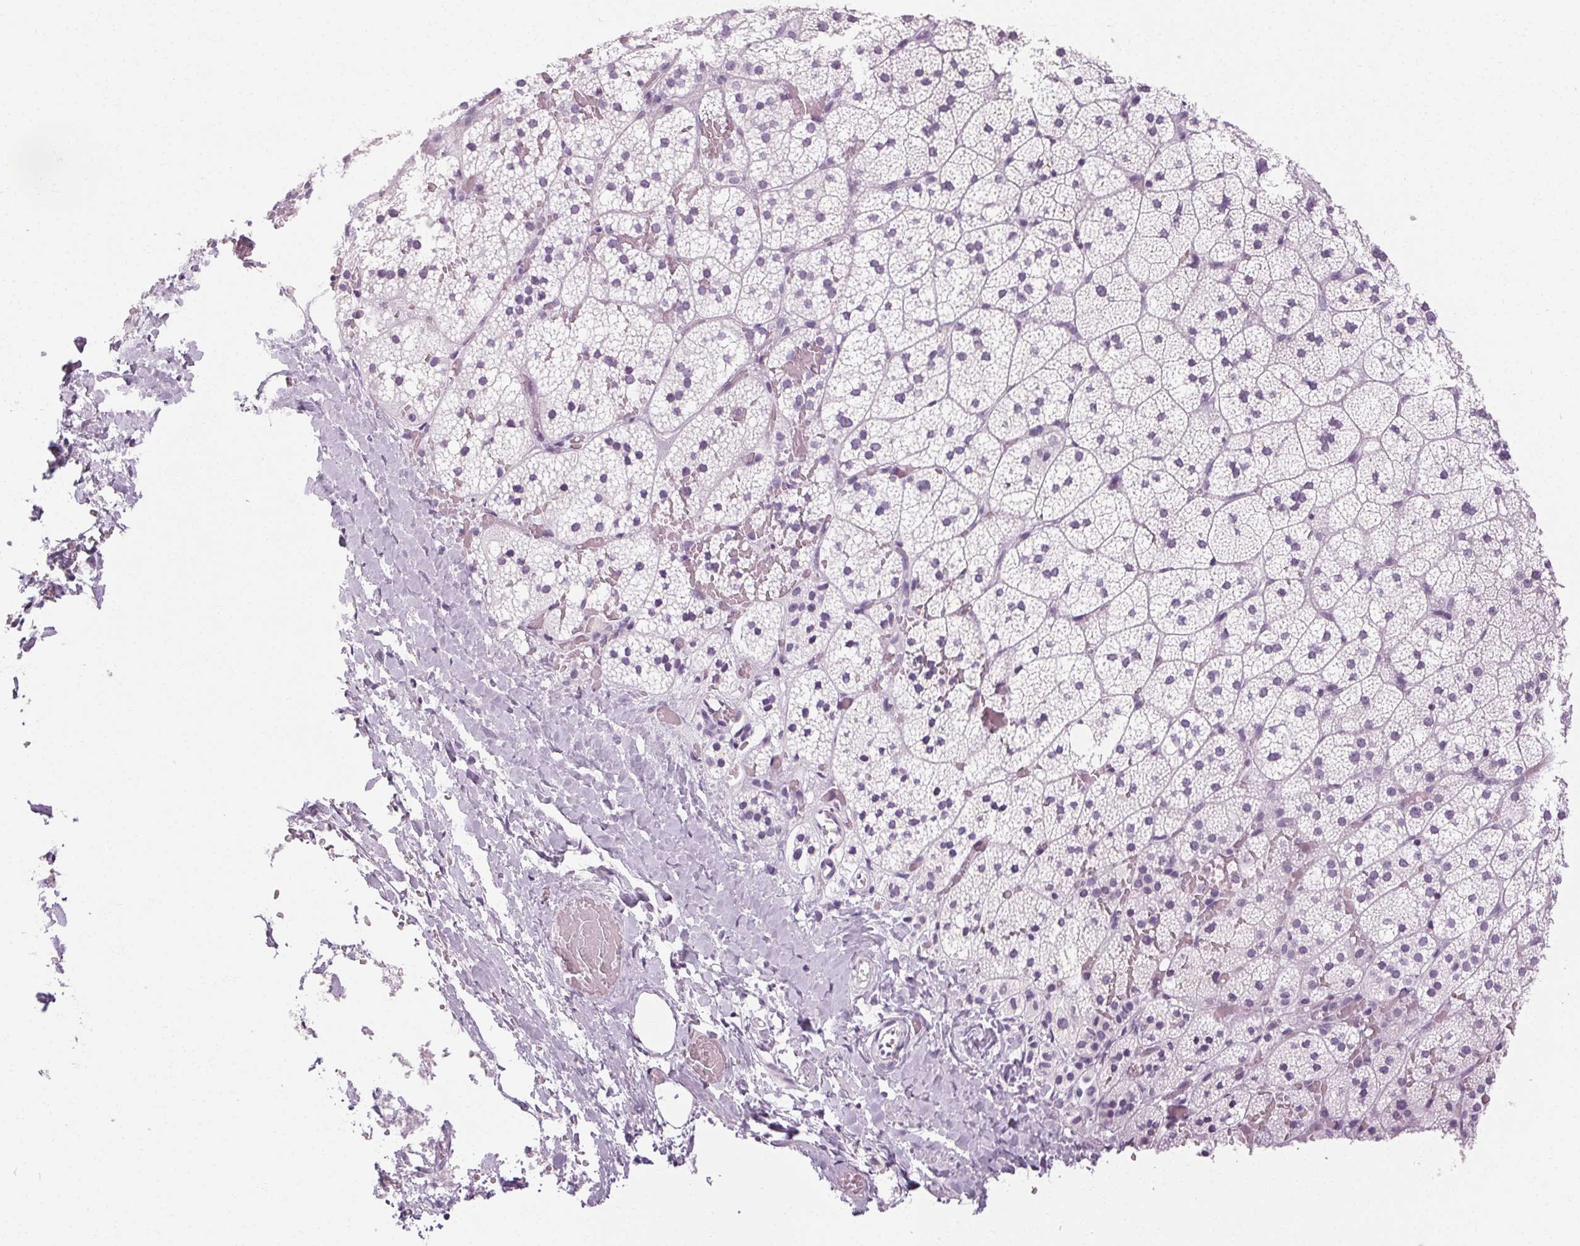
{"staining": {"intensity": "negative", "quantity": "none", "location": "none"}, "tissue": "adrenal gland", "cell_type": "Glandular cells", "image_type": "normal", "snomed": [{"axis": "morphology", "description": "Normal tissue, NOS"}, {"axis": "topography", "description": "Adrenal gland"}], "caption": "The image shows no staining of glandular cells in unremarkable adrenal gland.", "gene": "POMC", "patient": {"sex": "male", "age": 53}}